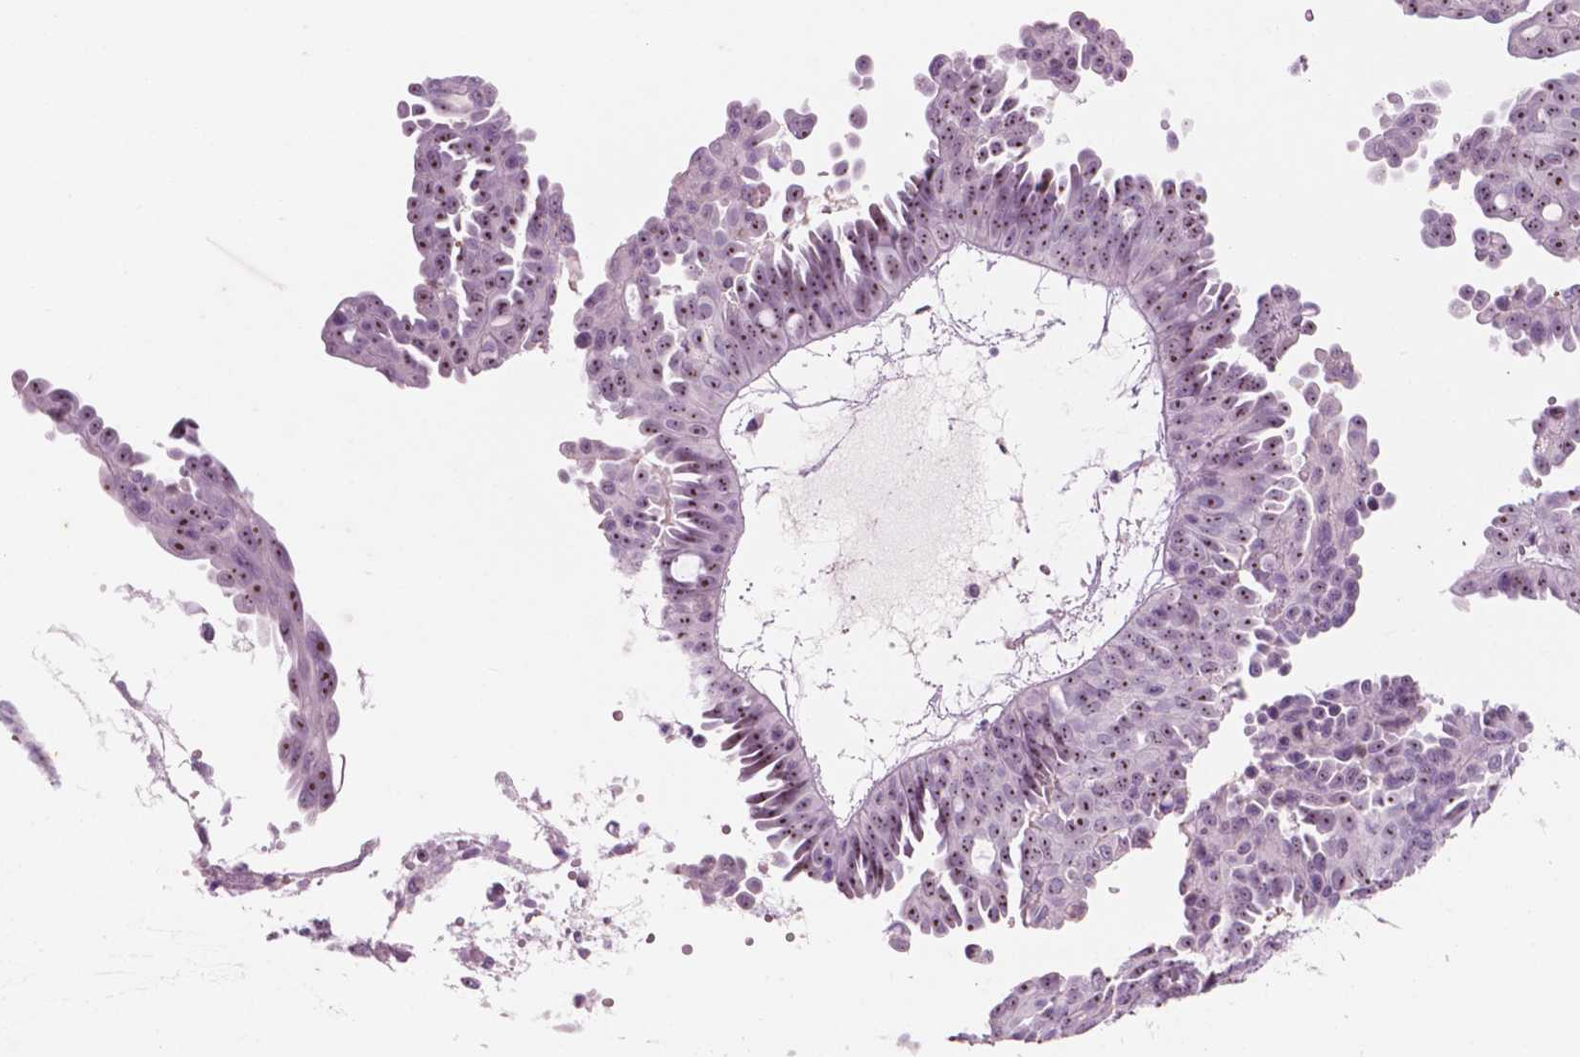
{"staining": {"intensity": "weak", "quantity": "25%-75%", "location": "nuclear"}, "tissue": "ovarian cancer", "cell_type": "Tumor cells", "image_type": "cancer", "snomed": [{"axis": "morphology", "description": "Cystadenocarcinoma, serous, NOS"}, {"axis": "topography", "description": "Ovary"}], "caption": "Human serous cystadenocarcinoma (ovarian) stained for a protein (brown) demonstrates weak nuclear positive positivity in approximately 25%-75% of tumor cells.", "gene": "ZNF853", "patient": {"sex": "female", "age": 71}}